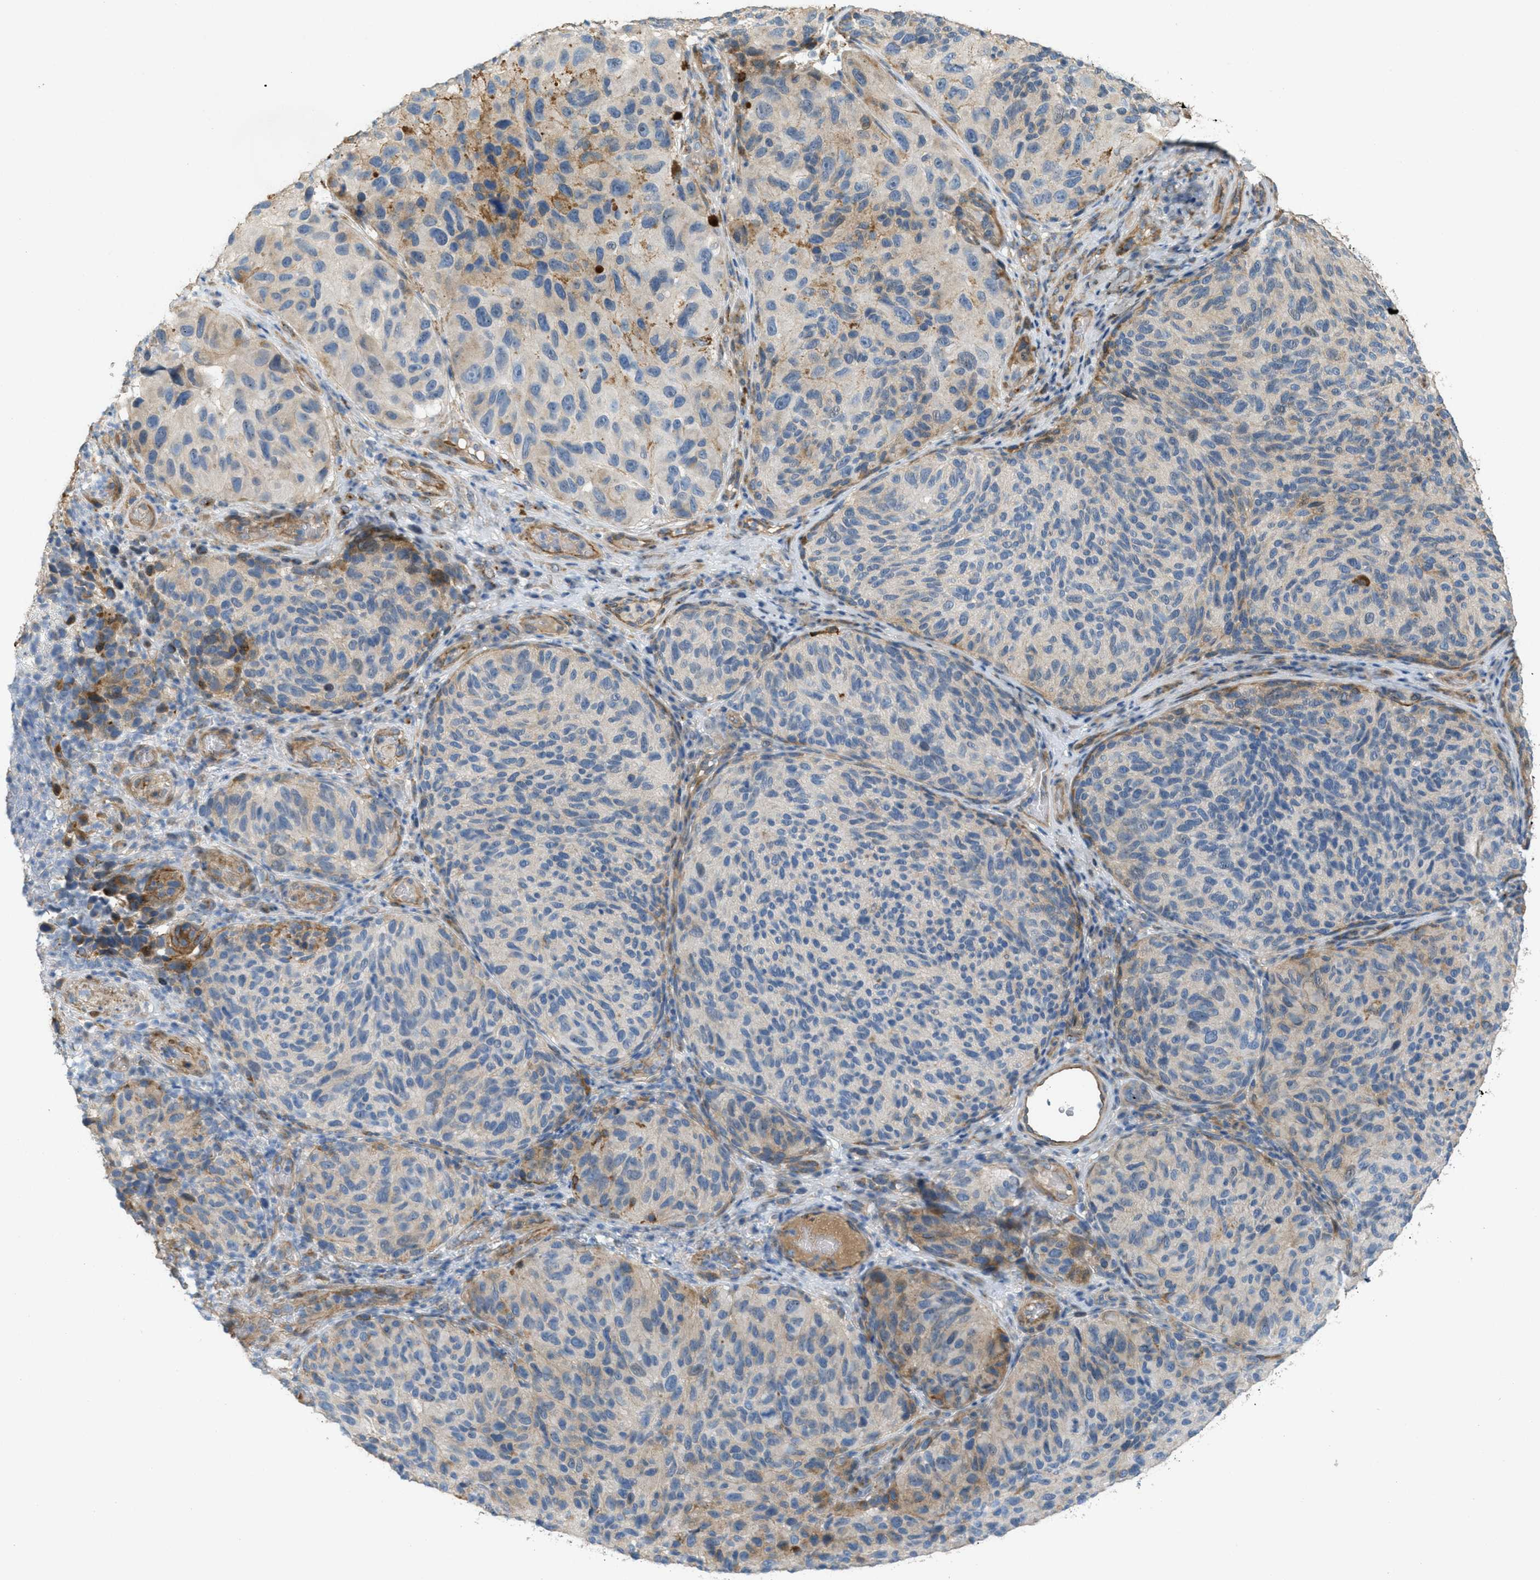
{"staining": {"intensity": "weak", "quantity": "<25%", "location": "cytoplasmic/membranous"}, "tissue": "melanoma", "cell_type": "Tumor cells", "image_type": "cancer", "snomed": [{"axis": "morphology", "description": "Malignant melanoma, NOS"}, {"axis": "topography", "description": "Skin"}], "caption": "This is a histopathology image of immunohistochemistry staining of malignant melanoma, which shows no expression in tumor cells. (DAB (3,3'-diaminobenzidine) immunohistochemistry with hematoxylin counter stain).", "gene": "ADCY5", "patient": {"sex": "female", "age": 73}}